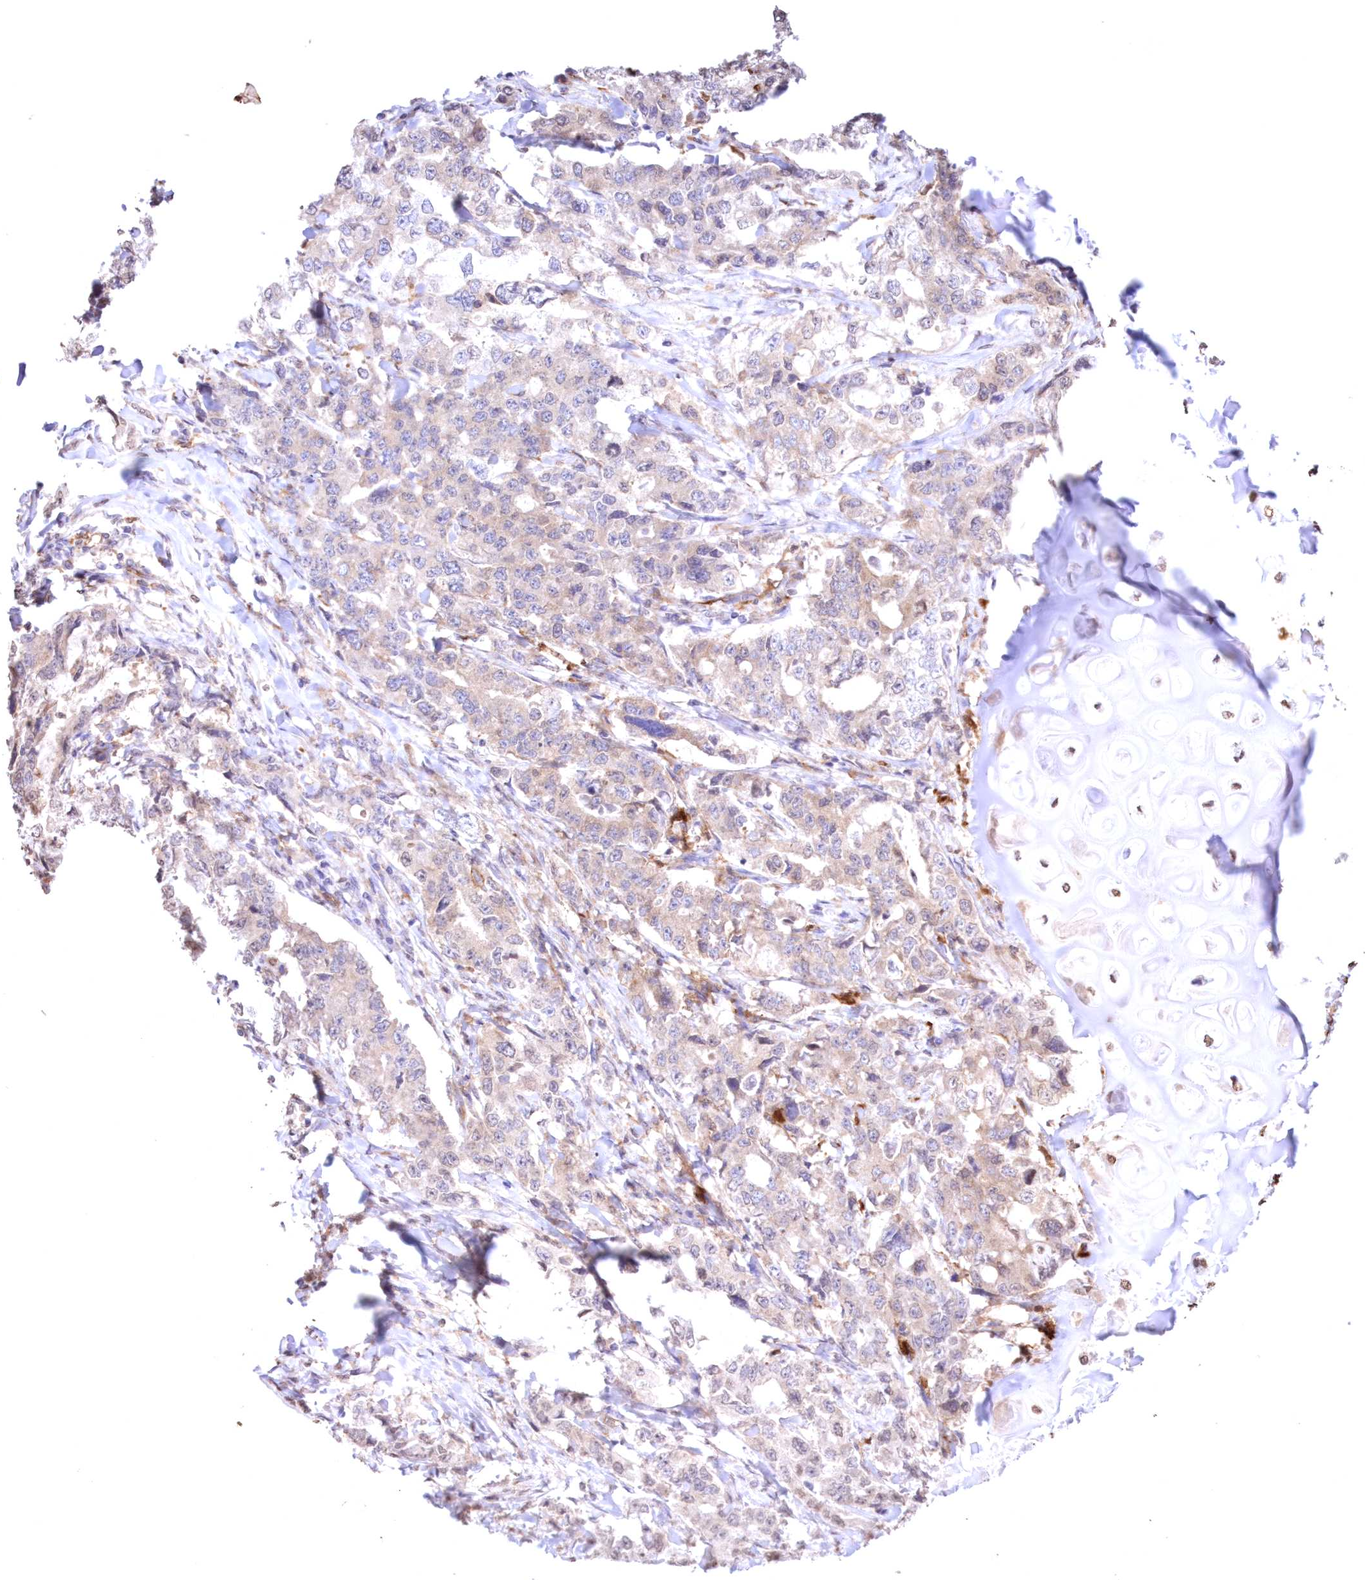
{"staining": {"intensity": "weak", "quantity": "25%-75%", "location": "cytoplasmic/membranous"}, "tissue": "lung cancer", "cell_type": "Tumor cells", "image_type": "cancer", "snomed": [{"axis": "morphology", "description": "Adenocarcinoma, NOS"}, {"axis": "topography", "description": "Lung"}], "caption": "This is an image of IHC staining of lung cancer, which shows weak staining in the cytoplasmic/membranous of tumor cells.", "gene": "FCHO2", "patient": {"sex": "female", "age": 51}}